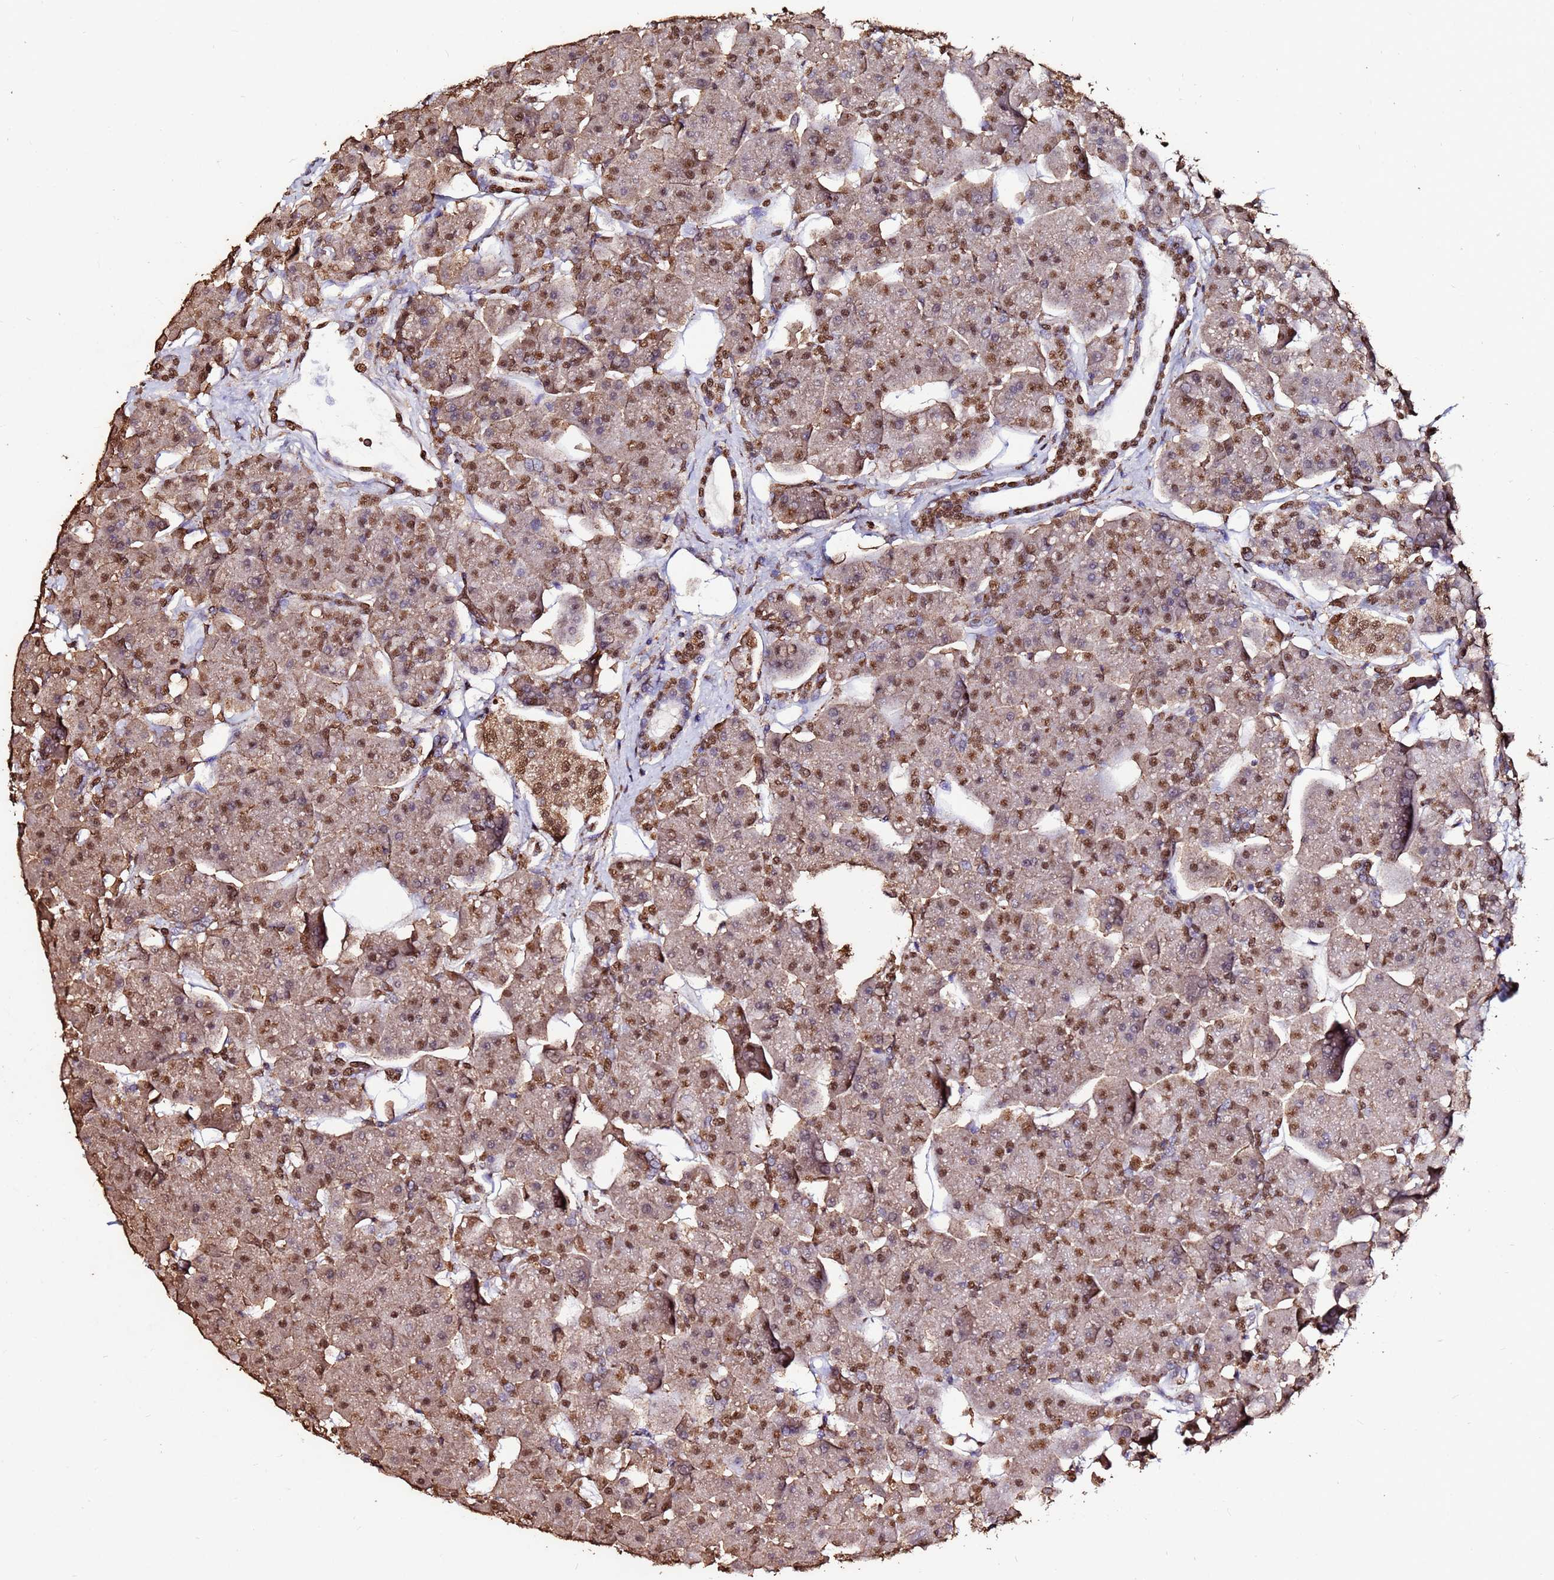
{"staining": {"intensity": "moderate", "quantity": ">75%", "location": "cytoplasmic/membranous,nuclear"}, "tissue": "pancreas", "cell_type": "Exocrine glandular cells", "image_type": "normal", "snomed": [{"axis": "morphology", "description": "Normal tissue, NOS"}, {"axis": "topography", "description": "Pancreas"}], "caption": "Immunohistochemistry (IHC) of normal human pancreas shows medium levels of moderate cytoplasmic/membranous,nuclear staining in approximately >75% of exocrine glandular cells.", "gene": "TRIP6", "patient": {"sex": "male", "age": 66}}